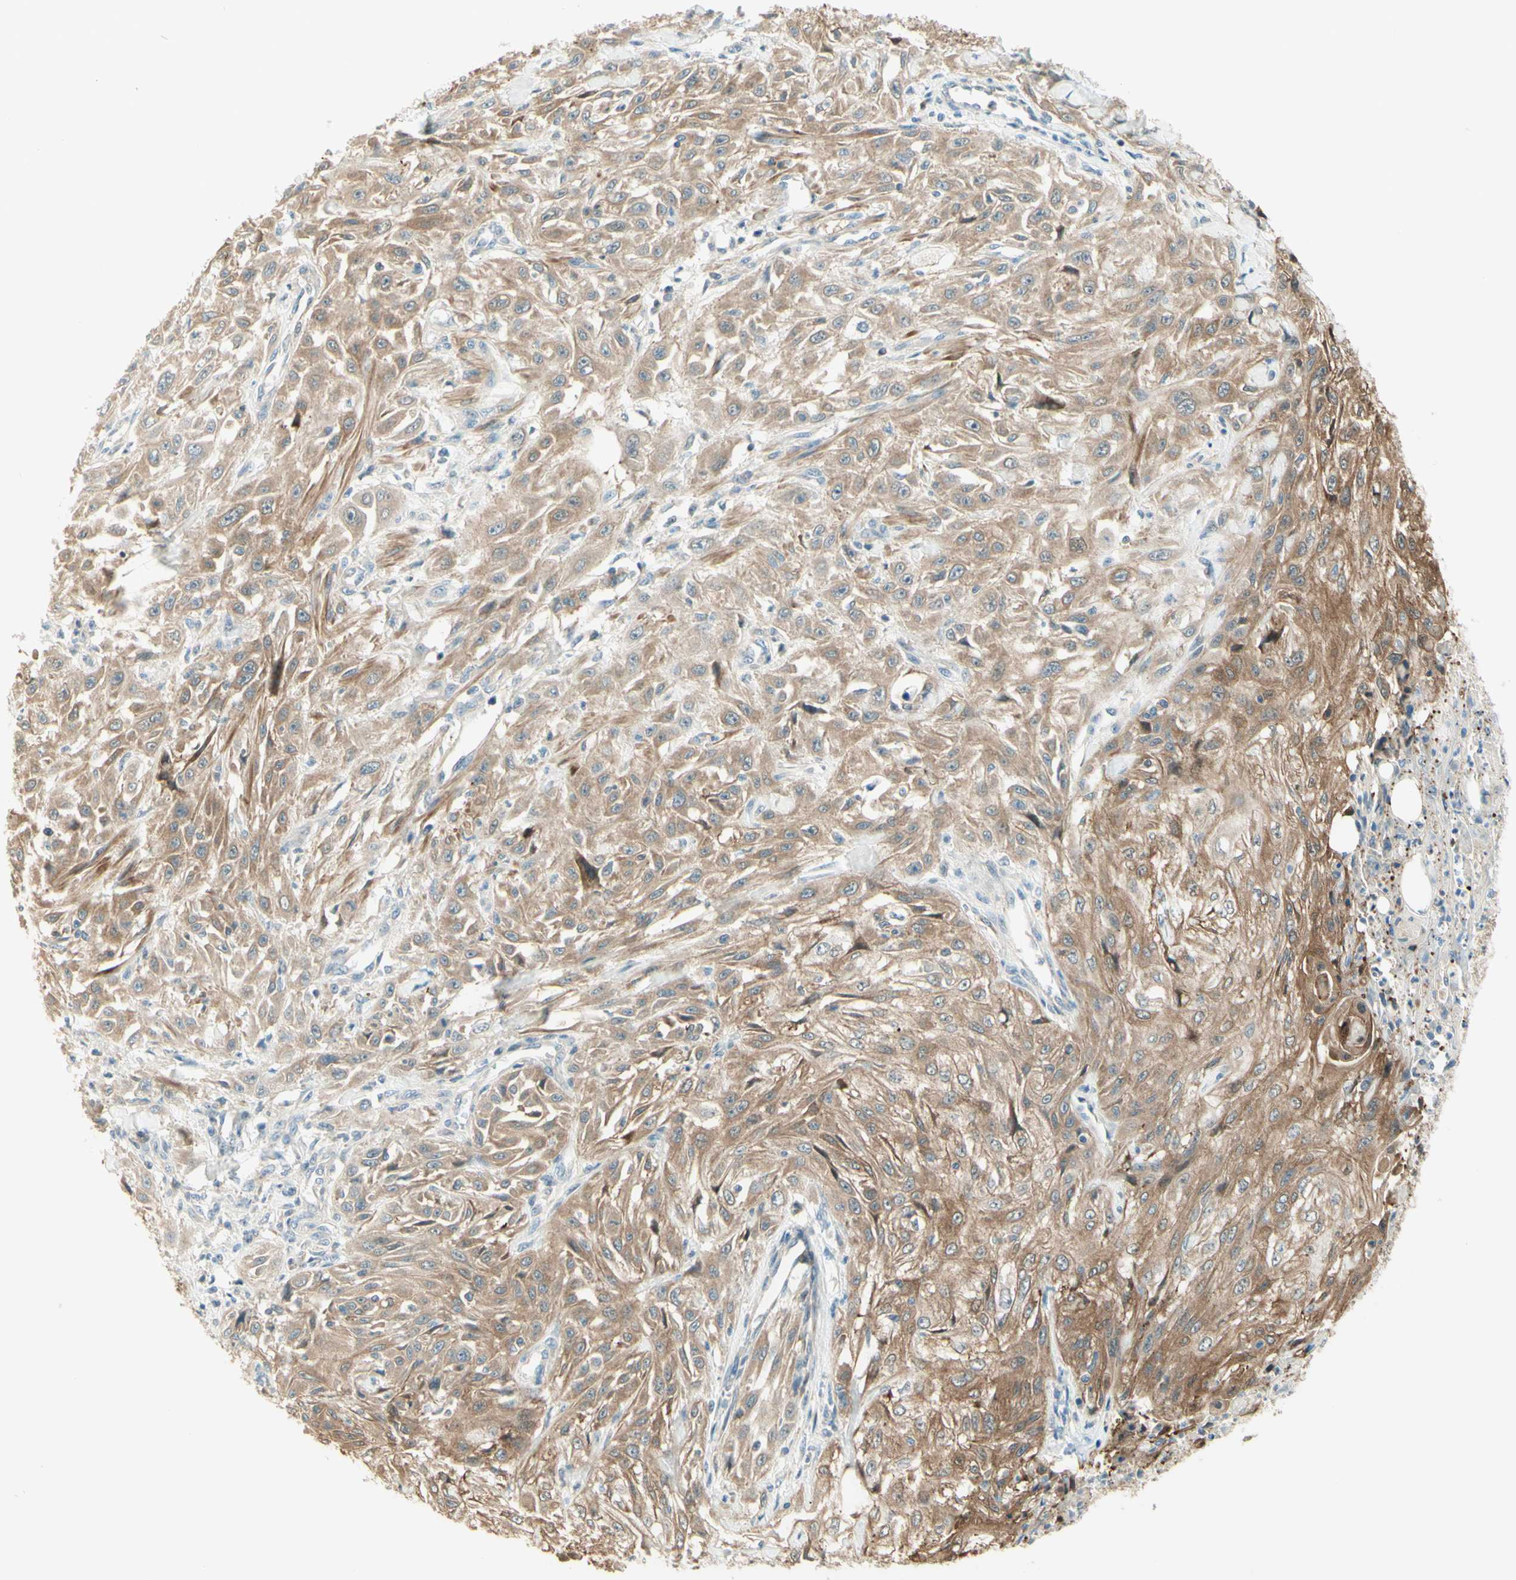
{"staining": {"intensity": "moderate", "quantity": ">75%", "location": "cytoplasmic/membranous"}, "tissue": "skin cancer", "cell_type": "Tumor cells", "image_type": "cancer", "snomed": [{"axis": "morphology", "description": "Squamous cell carcinoma, NOS"}, {"axis": "topography", "description": "Skin"}], "caption": "Protein expression analysis of human skin squamous cell carcinoma reveals moderate cytoplasmic/membranous positivity in about >75% of tumor cells.", "gene": "PROM1", "patient": {"sex": "male", "age": 75}}